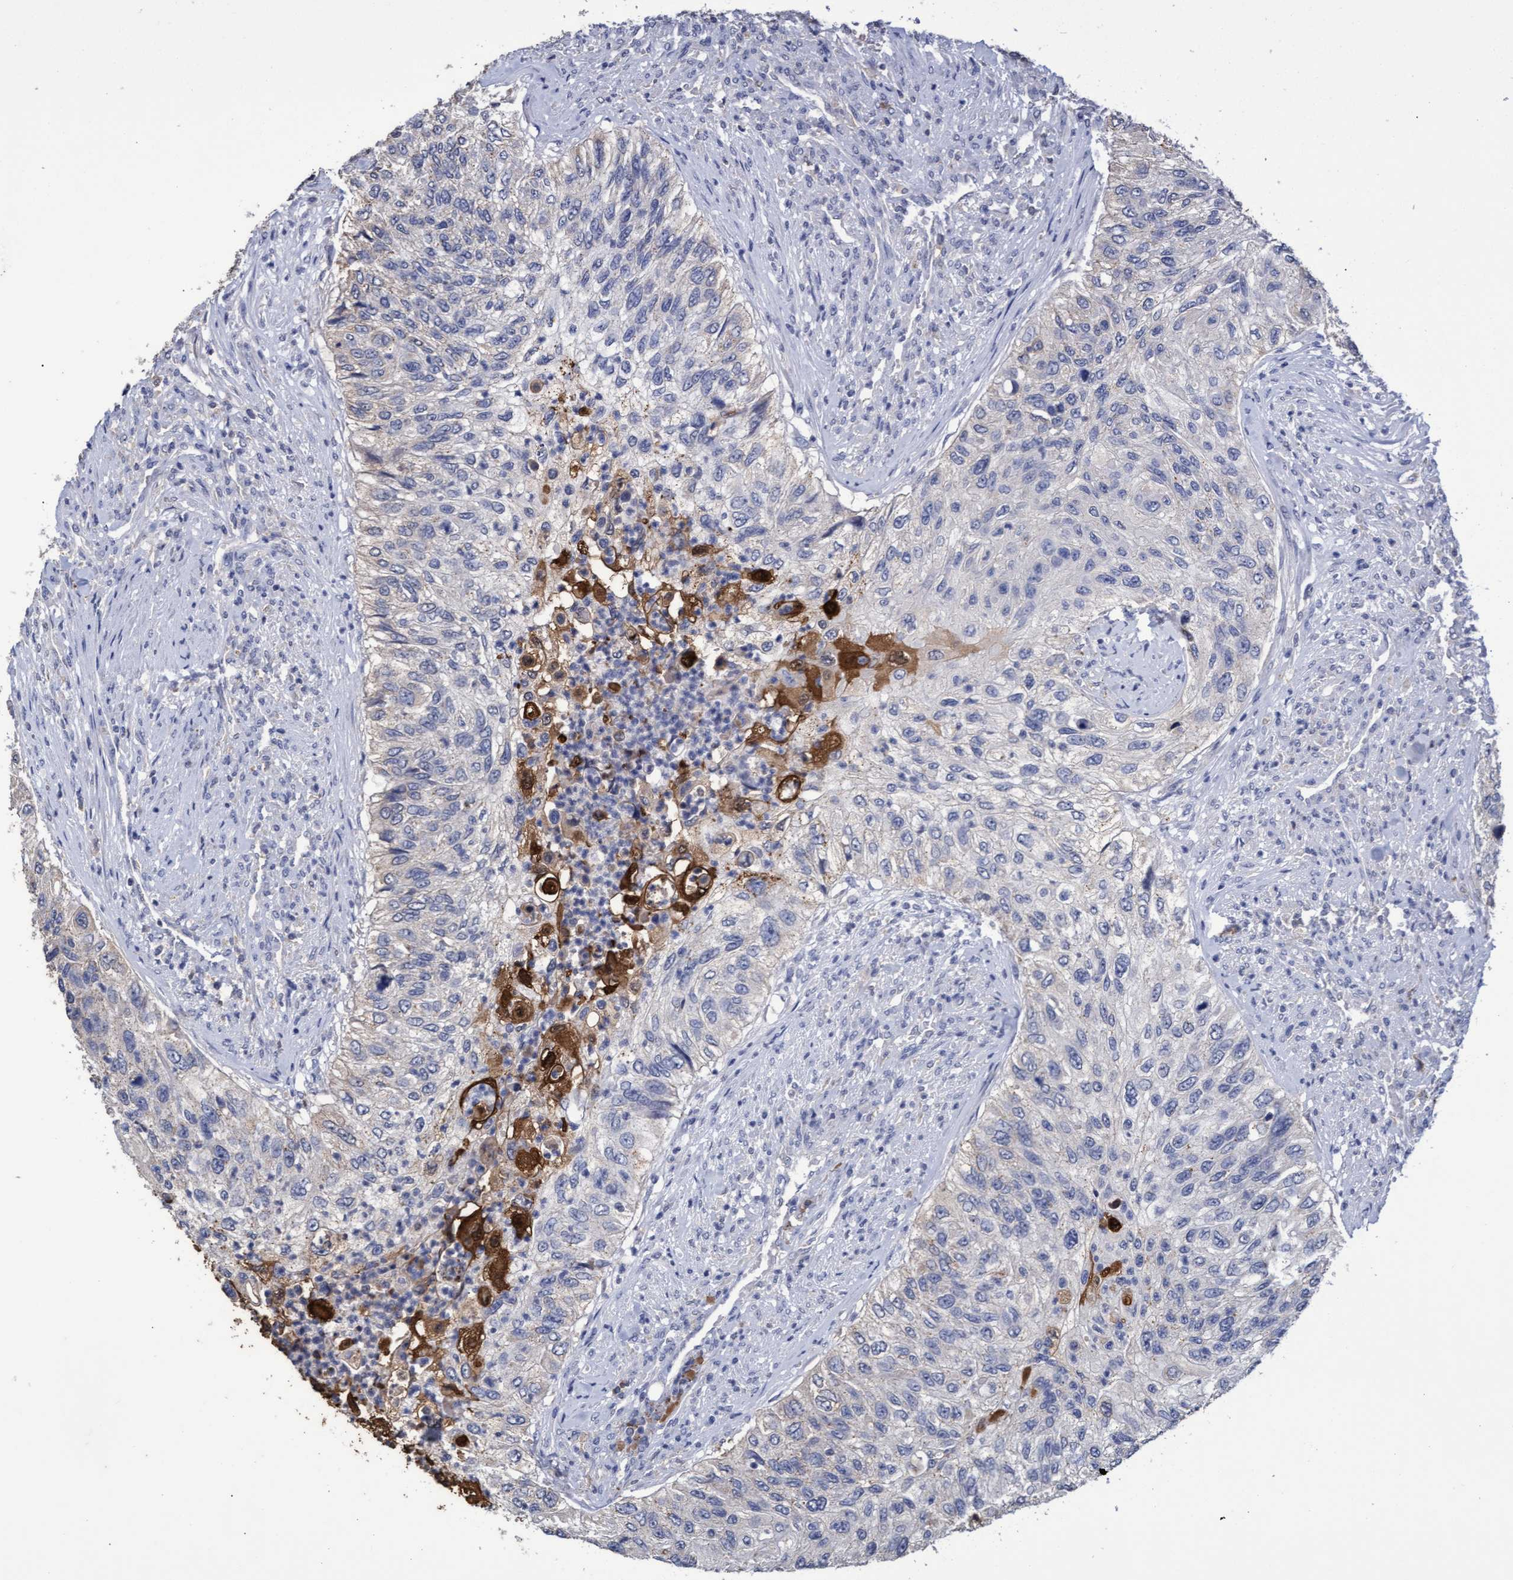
{"staining": {"intensity": "strong", "quantity": "<25%", "location": "cytoplasmic/membranous"}, "tissue": "urothelial cancer", "cell_type": "Tumor cells", "image_type": "cancer", "snomed": [{"axis": "morphology", "description": "Urothelial carcinoma, High grade"}, {"axis": "topography", "description": "Urinary bladder"}], "caption": "Immunohistochemical staining of urothelial cancer demonstrates strong cytoplasmic/membranous protein expression in about <25% of tumor cells. (IHC, brightfield microscopy, high magnification).", "gene": "GPR39", "patient": {"sex": "female", "age": 60}}